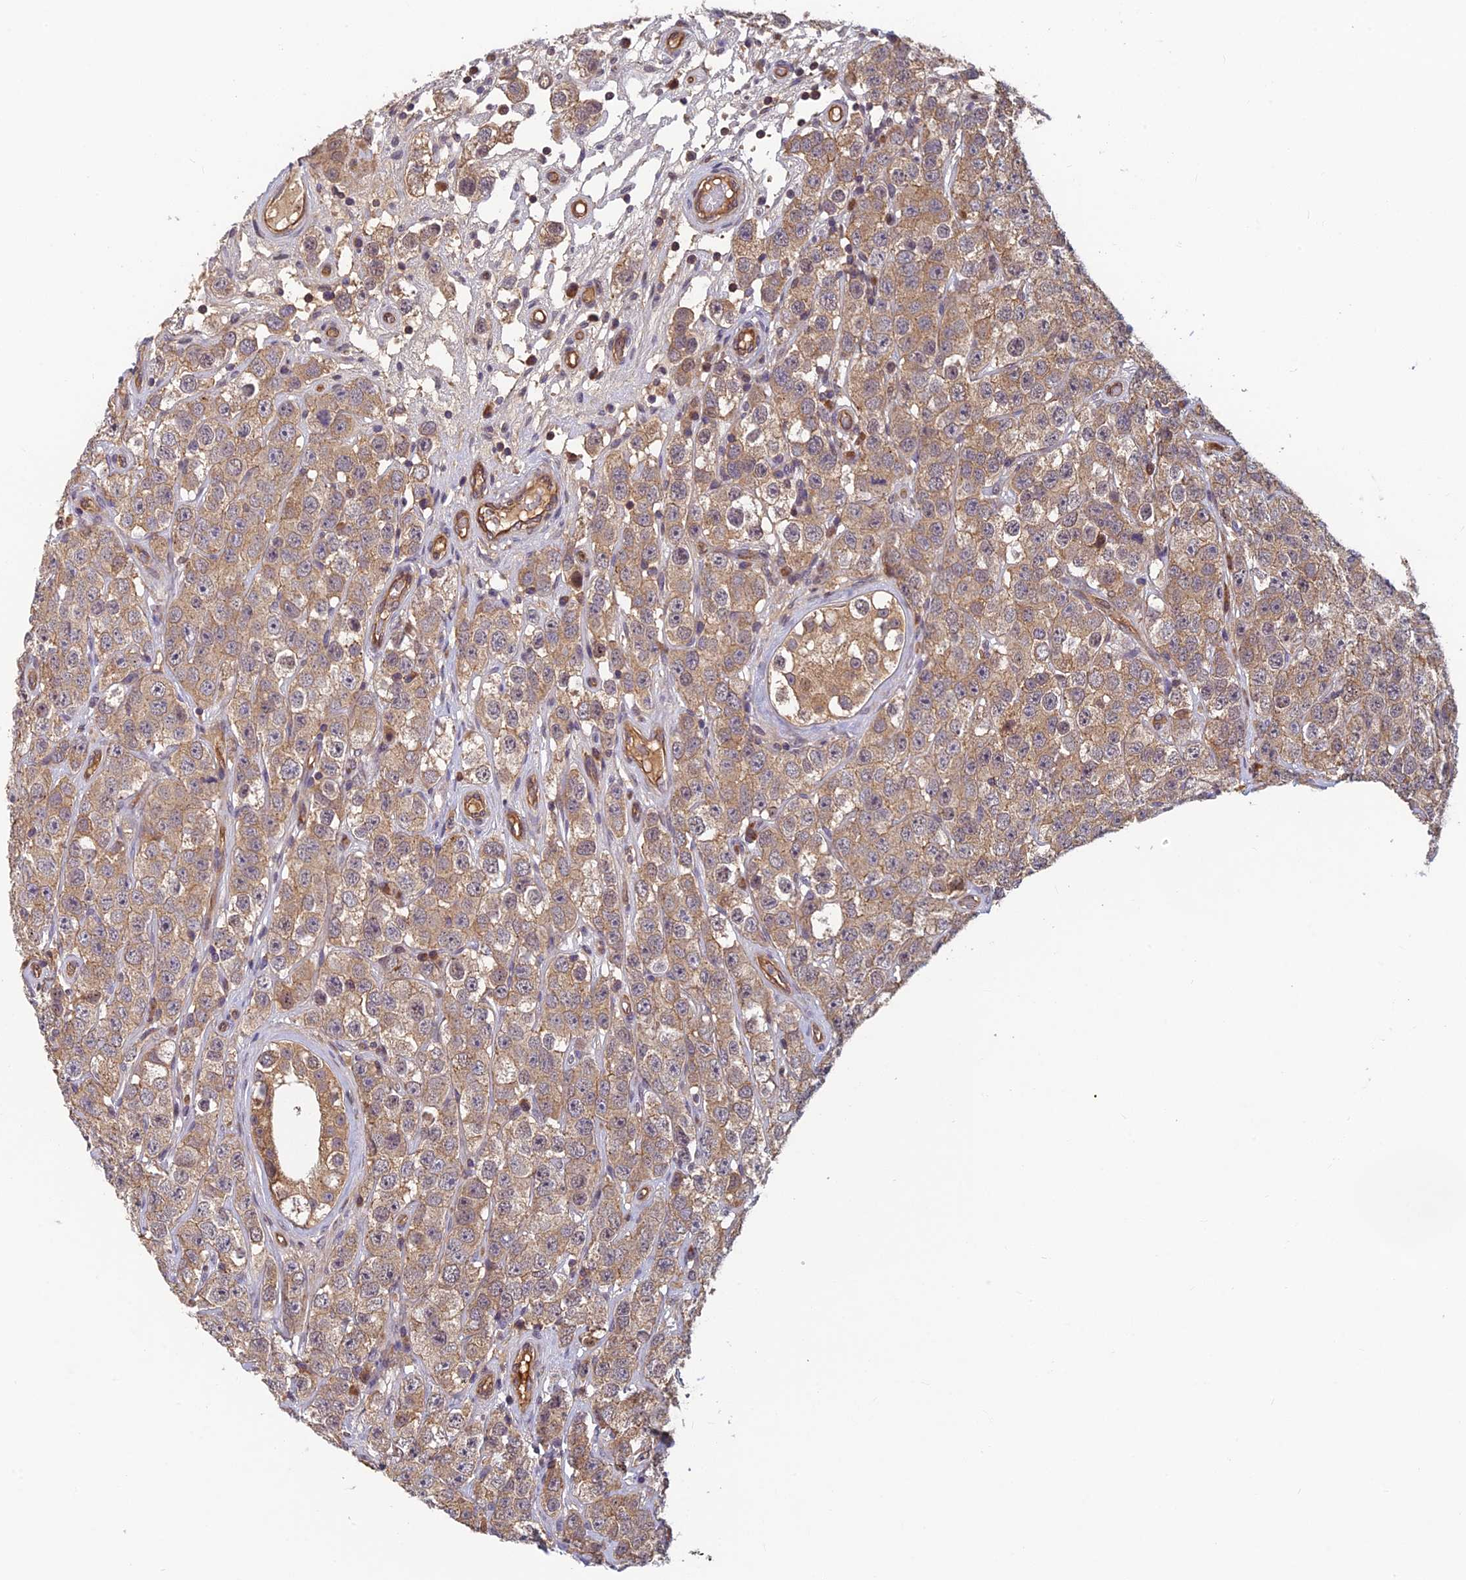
{"staining": {"intensity": "weak", "quantity": ">75%", "location": "cytoplasmic/membranous"}, "tissue": "testis cancer", "cell_type": "Tumor cells", "image_type": "cancer", "snomed": [{"axis": "morphology", "description": "Seminoma, NOS"}, {"axis": "topography", "description": "Testis"}], "caption": "A micrograph showing weak cytoplasmic/membranous staining in about >75% of tumor cells in testis cancer (seminoma), as visualized by brown immunohistochemical staining.", "gene": "PIKFYVE", "patient": {"sex": "male", "age": 28}}